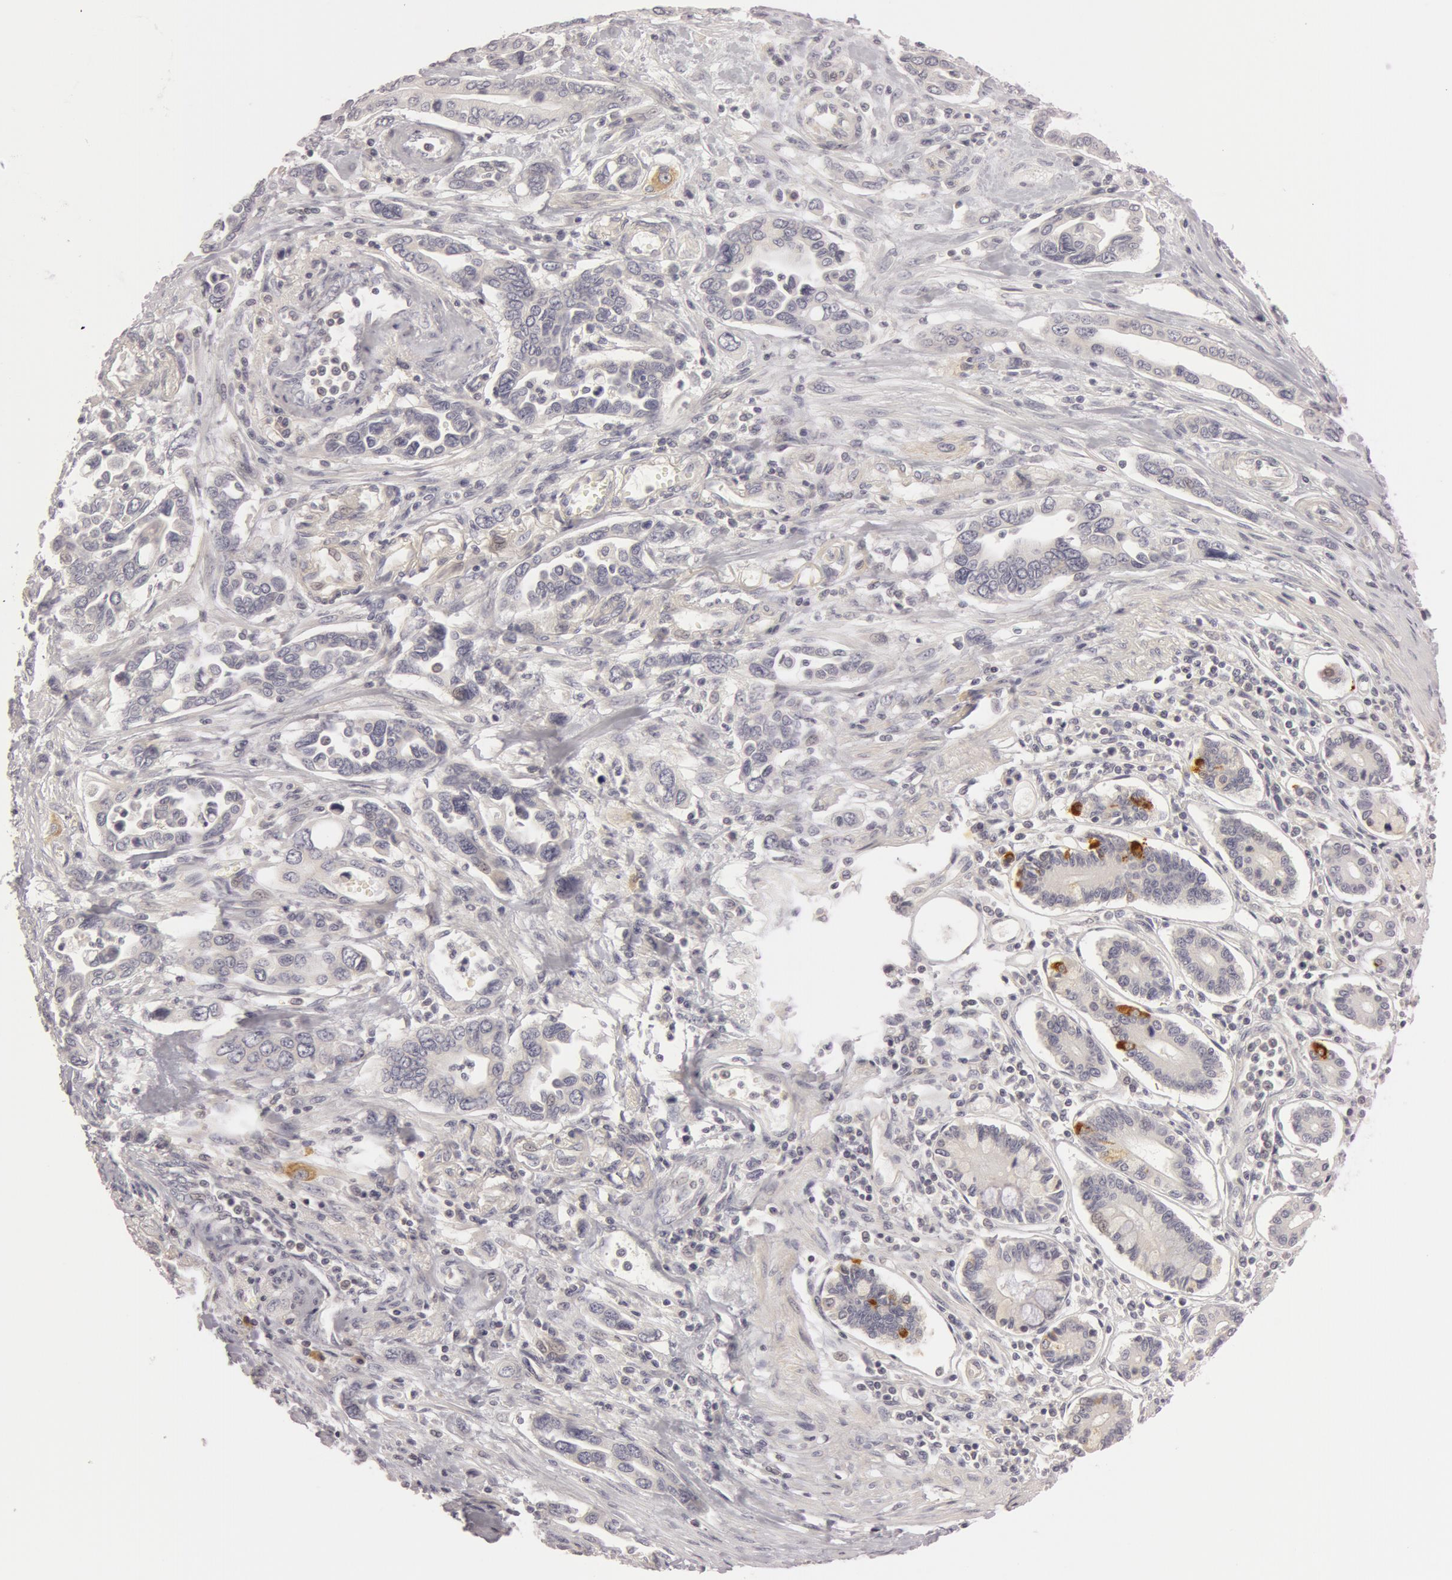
{"staining": {"intensity": "negative", "quantity": "none", "location": "none"}, "tissue": "pancreatic cancer", "cell_type": "Tumor cells", "image_type": "cancer", "snomed": [{"axis": "morphology", "description": "Adenocarcinoma, NOS"}, {"axis": "topography", "description": "Pancreas"}], "caption": "Protein analysis of pancreatic cancer (adenocarcinoma) exhibits no significant expression in tumor cells.", "gene": "RALGAPA1", "patient": {"sex": "female", "age": 57}}